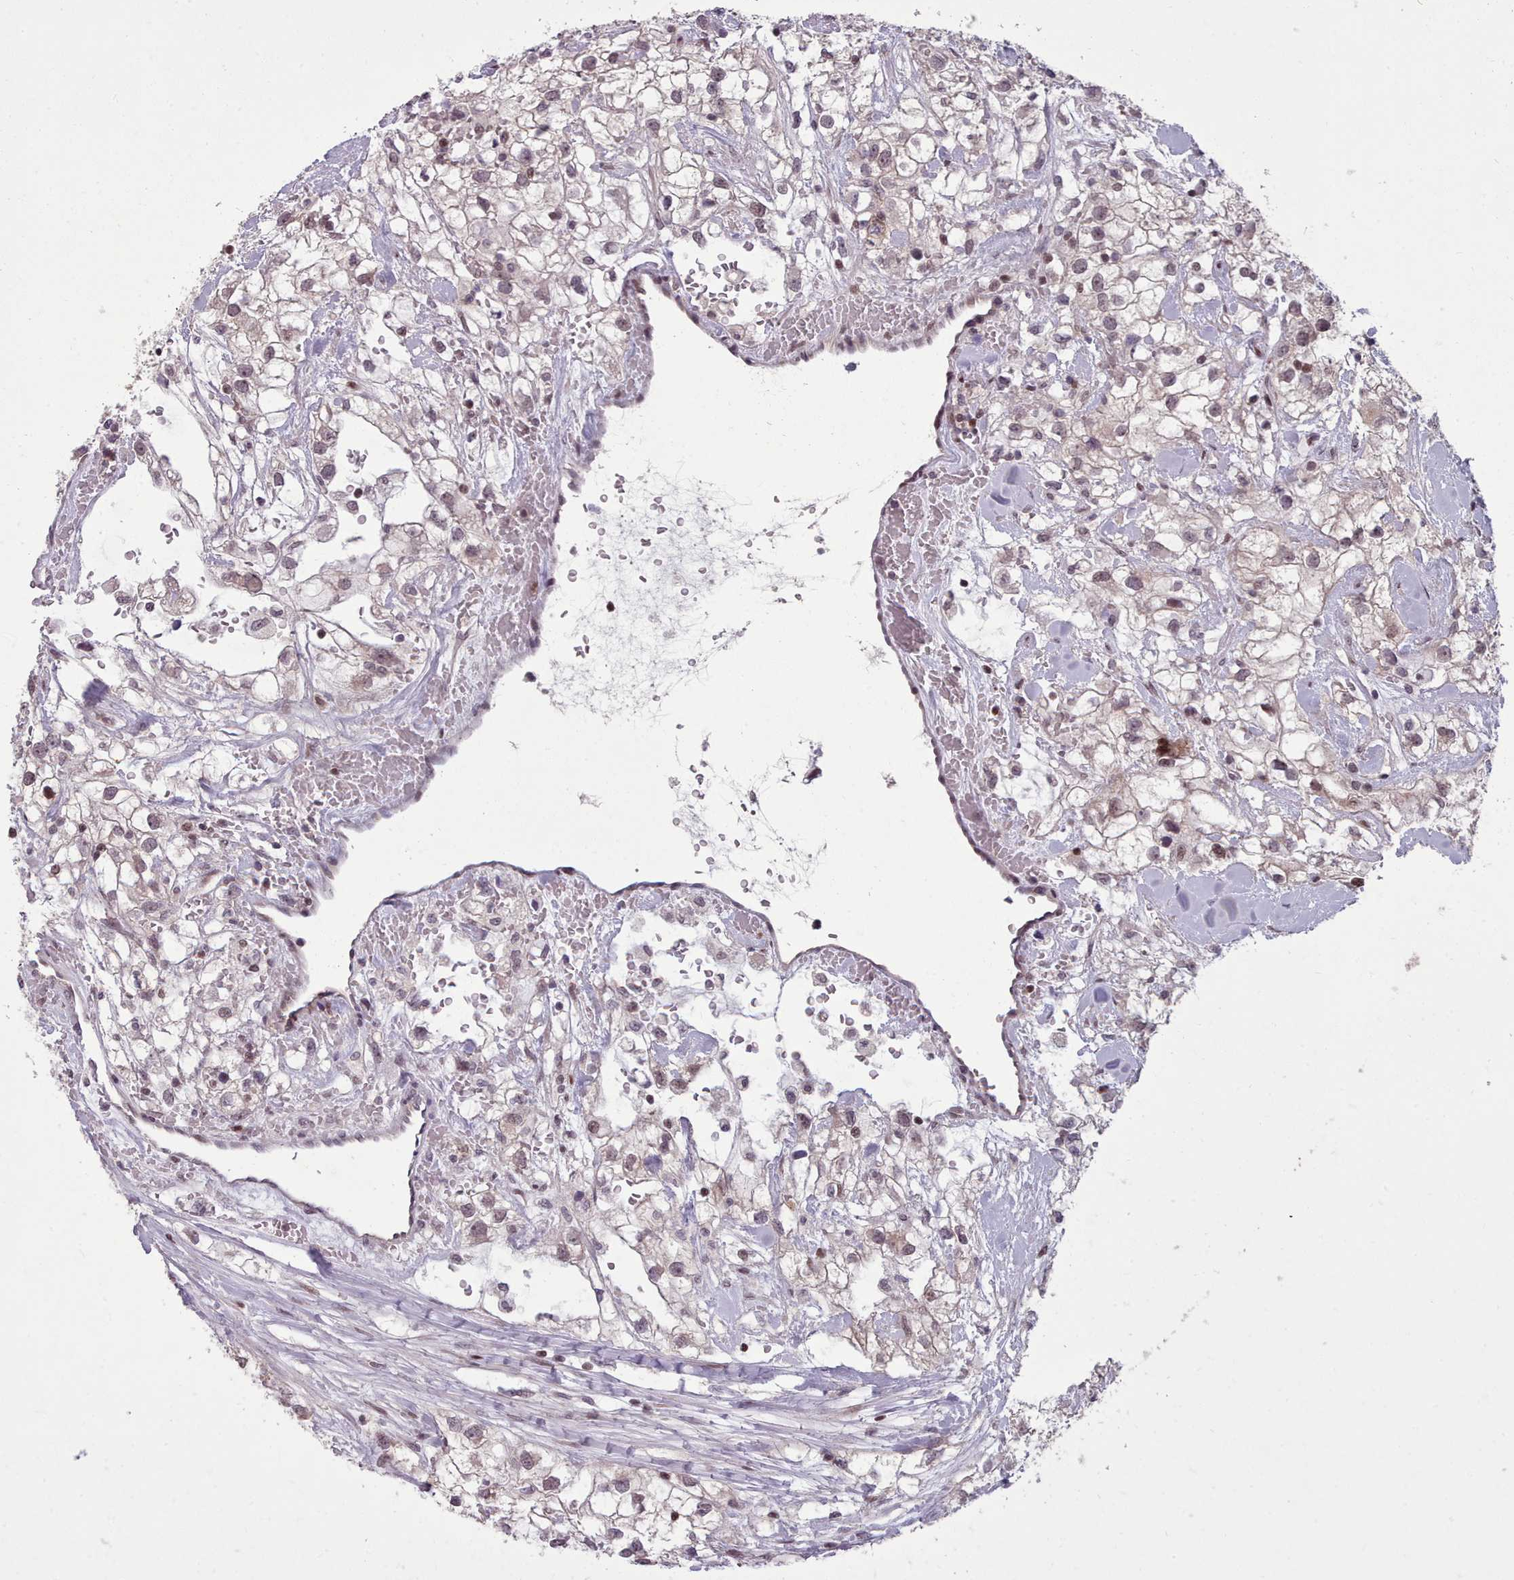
{"staining": {"intensity": "weak", "quantity": ">75%", "location": "nuclear"}, "tissue": "renal cancer", "cell_type": "Tumor cells", "image_type": "cancer", "snomed": [{"axis": "morphology", "description": "Adenocarcinoma, NOS"}, {"axis": "topography", "description": "Kidney"}], "caption": "DAB immunohistochemical staining of renal cancer (adenocarcinoma) reveals weak nuclear protein positivity in about >75% of tumor cells.", "gene": "ENSA", "patient": {"sex": "male", "age": 59}}